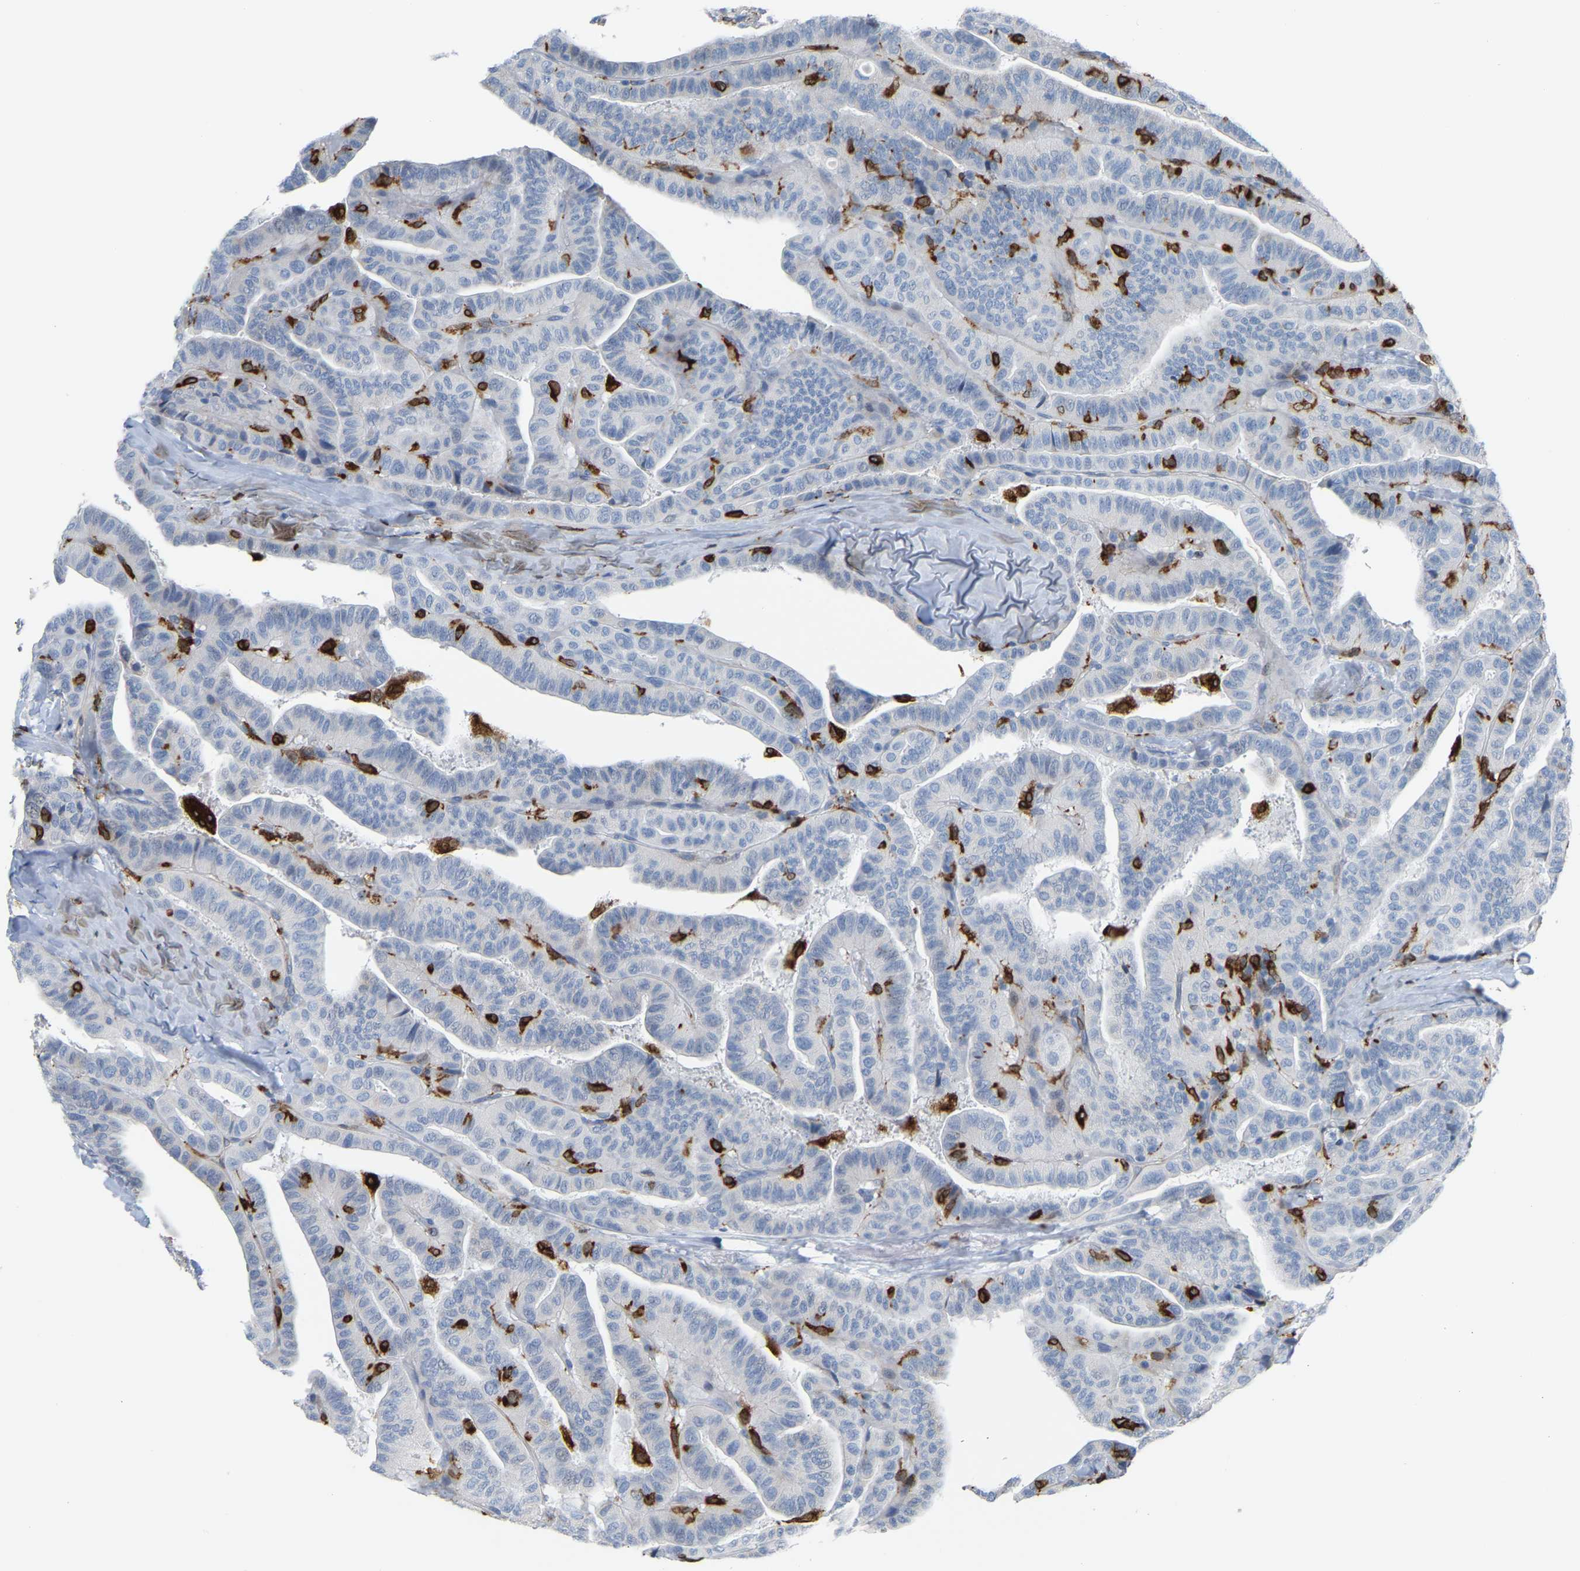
{"staining": {"intensity": "negative", "quantity": "none", "location": "none"}, "tissue": "thyroid cancer", "cell_type": "Tumor cells", "image_type": "cancer", "snomed": [{"axis": "morphology", "description": "Papillary adenocarcinoma, NOS"}, {"axis": "topography", "description": "Thyroid gland"}], "caption": "This image is of thyroid papillary adenocarcinoma stained with IHC to label a protein in brown with the nuclei are counter-stained blue. There is no staining in tumor cells.", "gene": "PTGS1", "patient": {"sex": "male", "age": 77}}